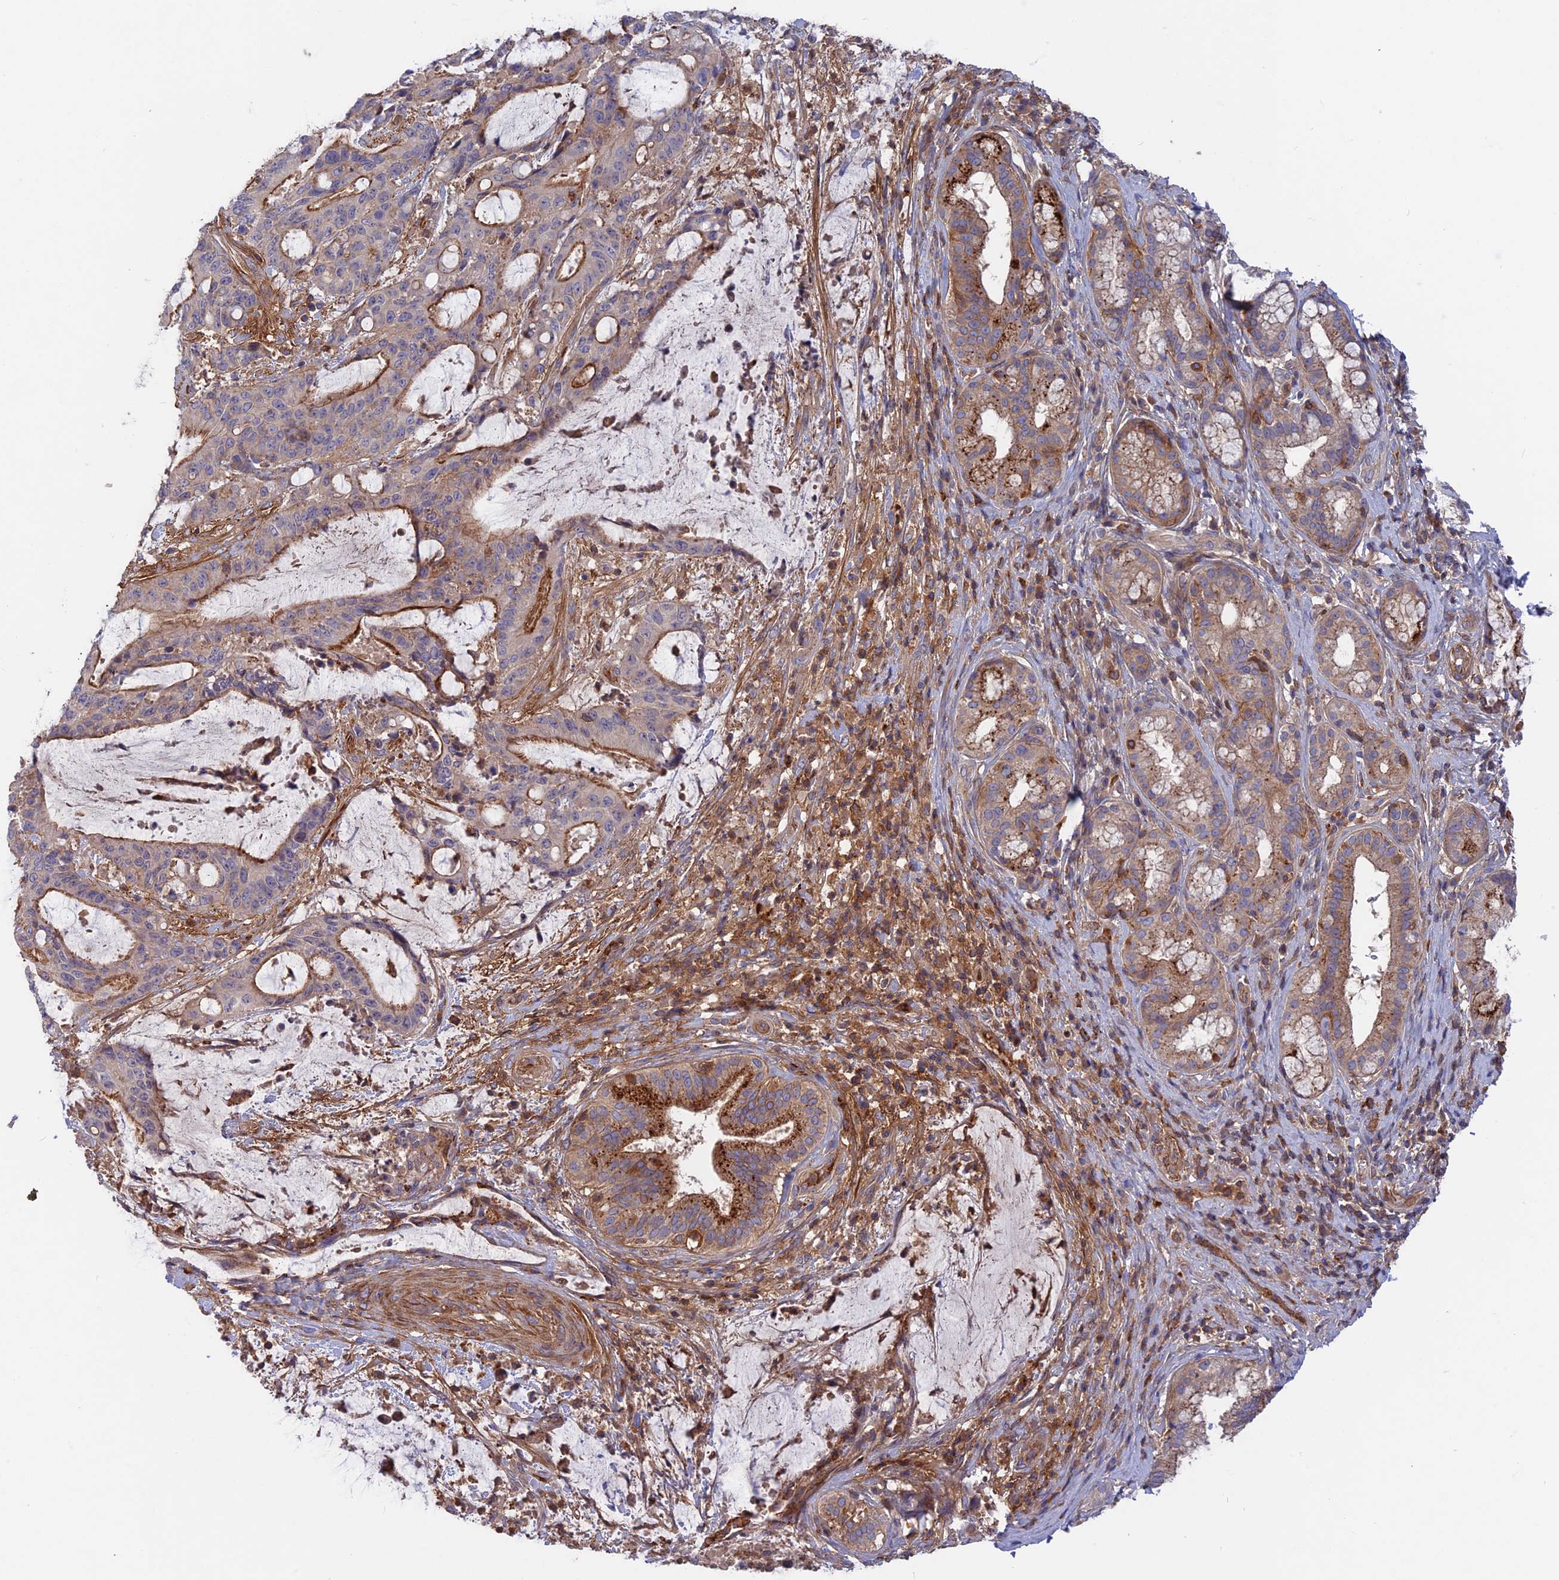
{"staining": {"intensity": "moderate", "quantity": "<25%", "location": "cytoplasmic/membranous"}, "tissue": "liver cancer", "cell_type": "Tumor cells", "image_type": "cancer", "snomed": [{"axis": "morphology", "description": "Normal tissue, NOS"}, {"axis": "morphology", "description": "Cholangiocarcinoma"}, {"axis": "topography", "description": "Liver"}, {"axis": "topography", "description": "Peripheral nerve tissue"}], "caption": "Liver cholangiocarcinoma stained with a protein marker demonstrates moderate staining in tumor cells.", "gene": "CPNE7", "patient": {"sex": "female", "age": 73}}